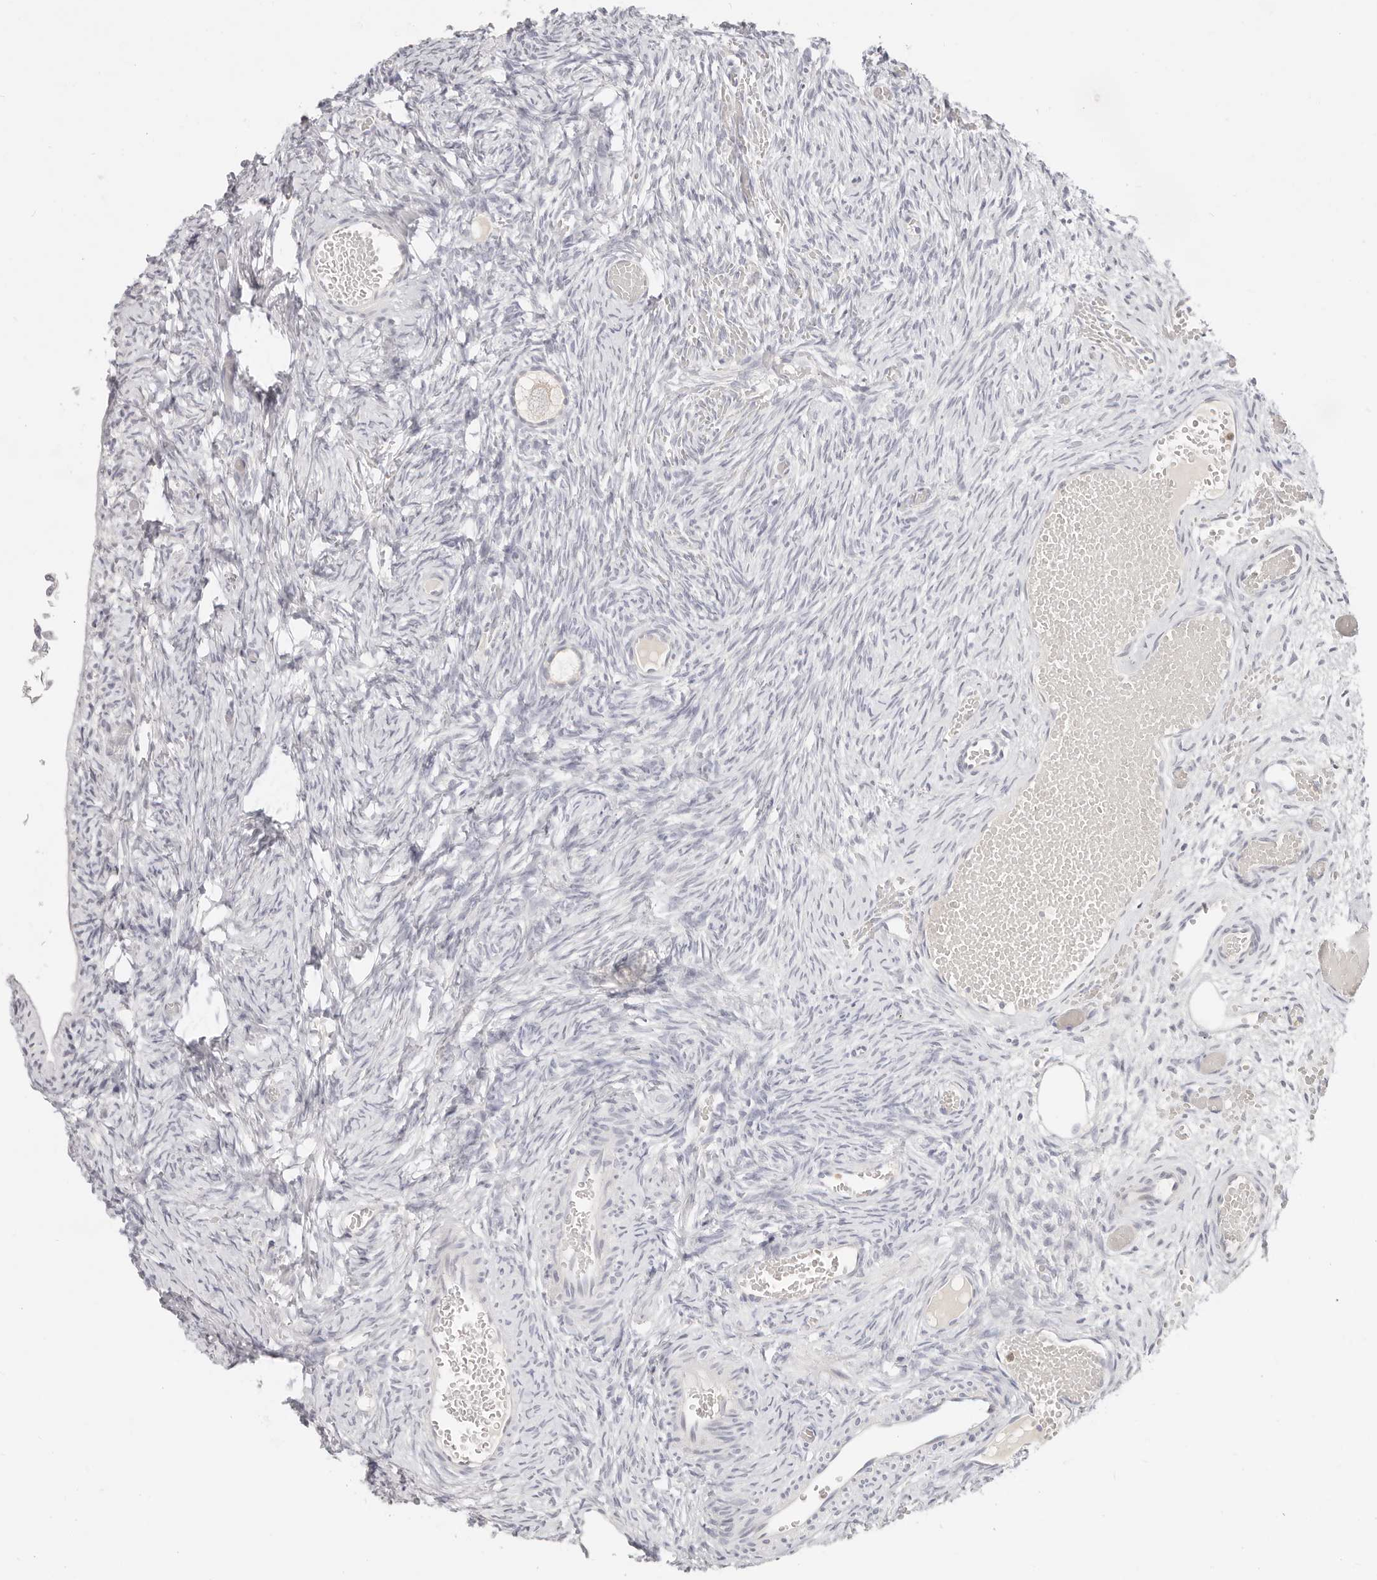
{"staining": {"intensity": "negative", "quantity": "none", "location": "none"}, "tissue": "ovary", "cell_type": "Follicle cells", "image_type": "normal", "snomed": [{"axis": "morphology", "description": "Adenocarcinoma, NOS"}, {"axis": "topography", "description": "Endometrium"}], "caption": "A histopathology image of human ovary is negative for staining in follicle cells. The staining was performed using DAB (3,3'-diaminobenzidine) to visualize the protein expression in brown, while the nuclei were stained in blue with hematoxylin (Magnification: 20x).", "gene": "ASCL1", "patient": {"sex": "female", "age": 32}}